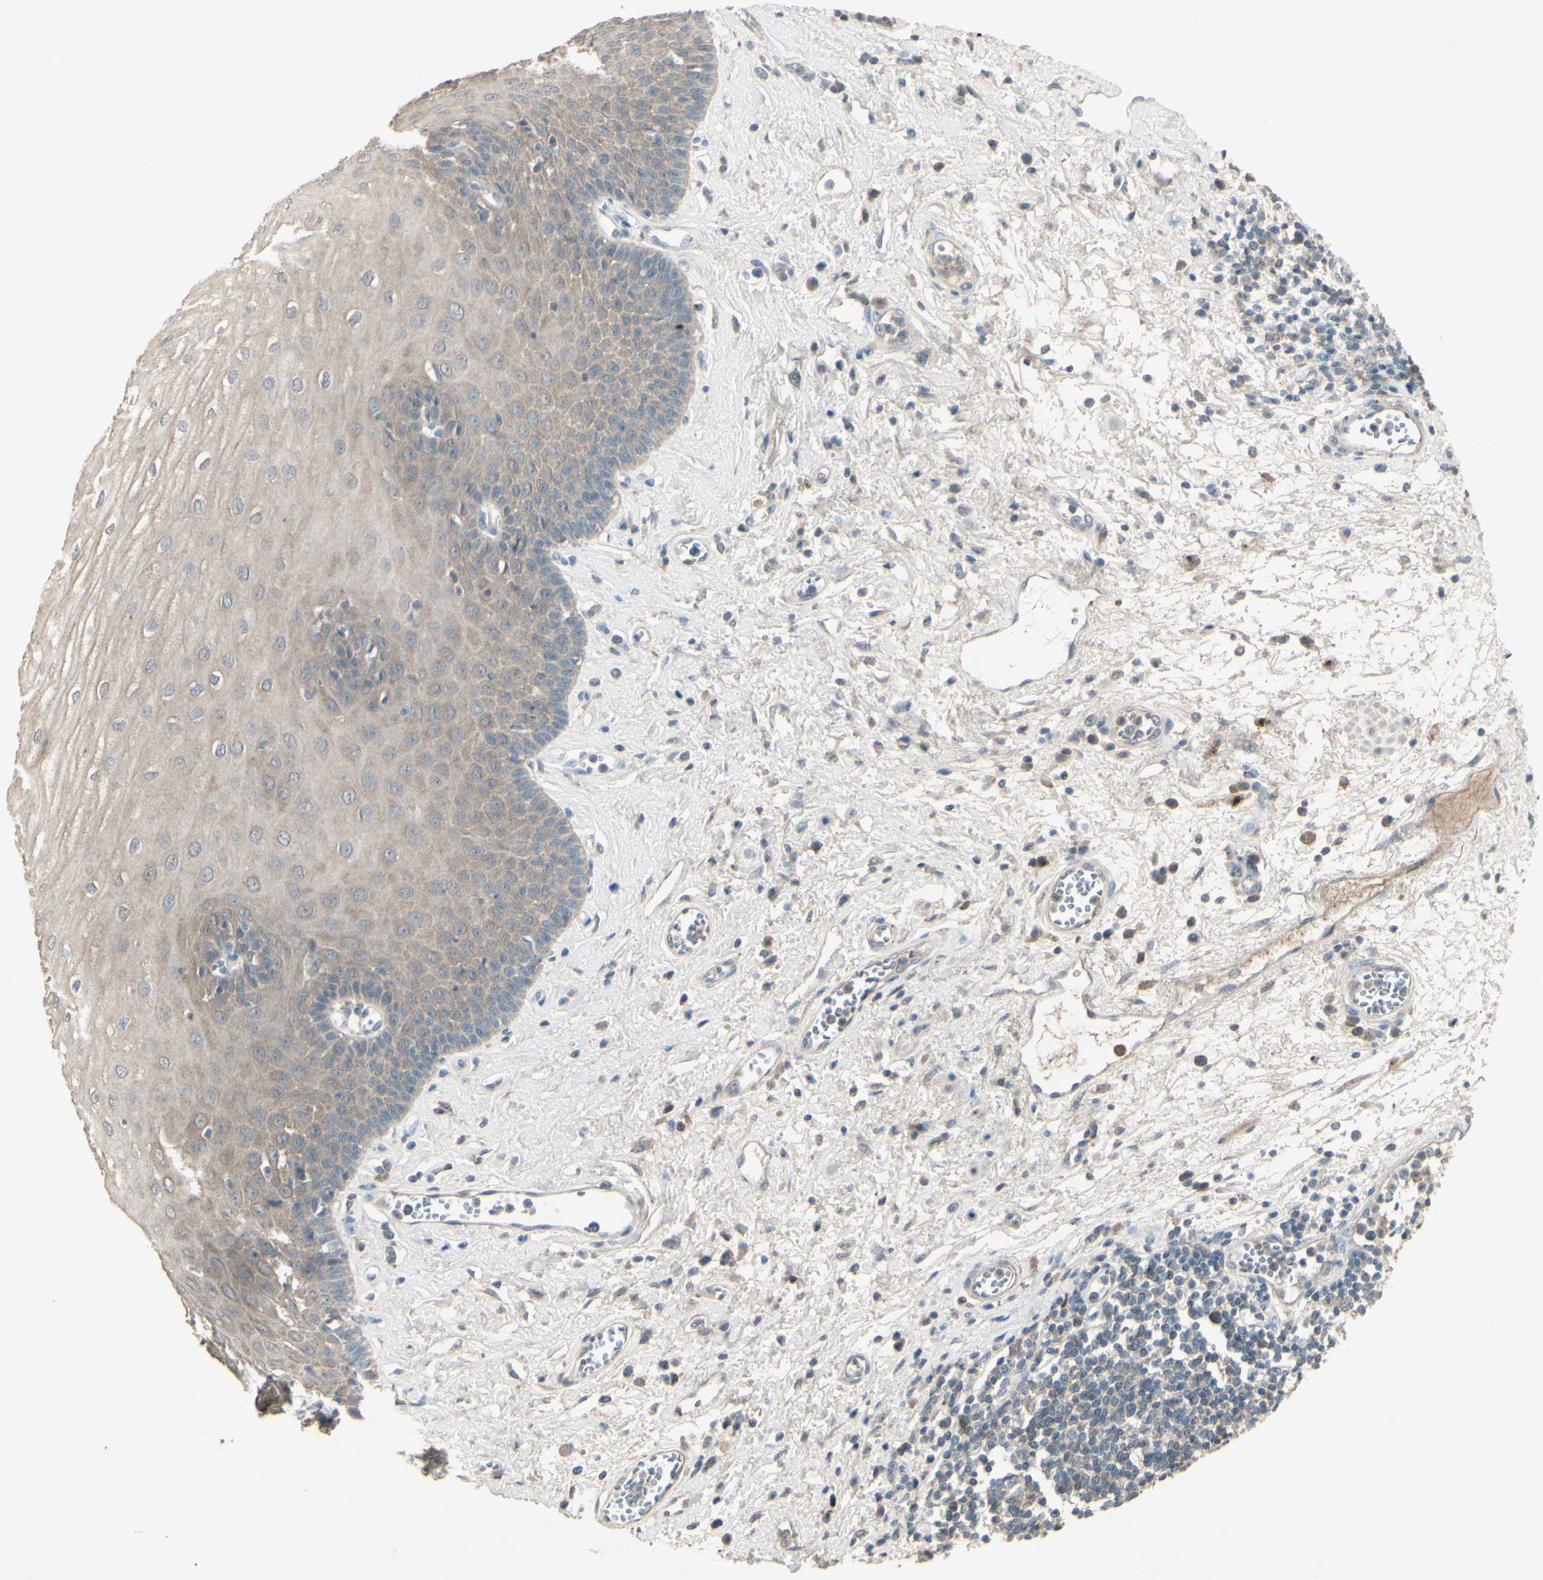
{"staining": {"intensity": "weak", "quantity": ">75%", "location": "cytoplasmic/membranous"}, "tissue": "esophagus", "cell_type": "Squamous epithelial cells", "image_type": "normal", "snomed": [{"axis": "morphology", "description": "Normal tissue, NOS"}, {"axis": "morphology", "description": "Squamous cell carcinoma, NOS"}, {"axis": "topography", "description": "Esophagus"}], "caption": "Squamous epithelial cells reveal low levels of weak cytoplasmic/membranous positivity in about >75% of cells in benign esophagus. (IHC, brightfield microscopy, high magnification).", "gene": "TIMM21", "patient": {"sex": "male", "age": 65}}